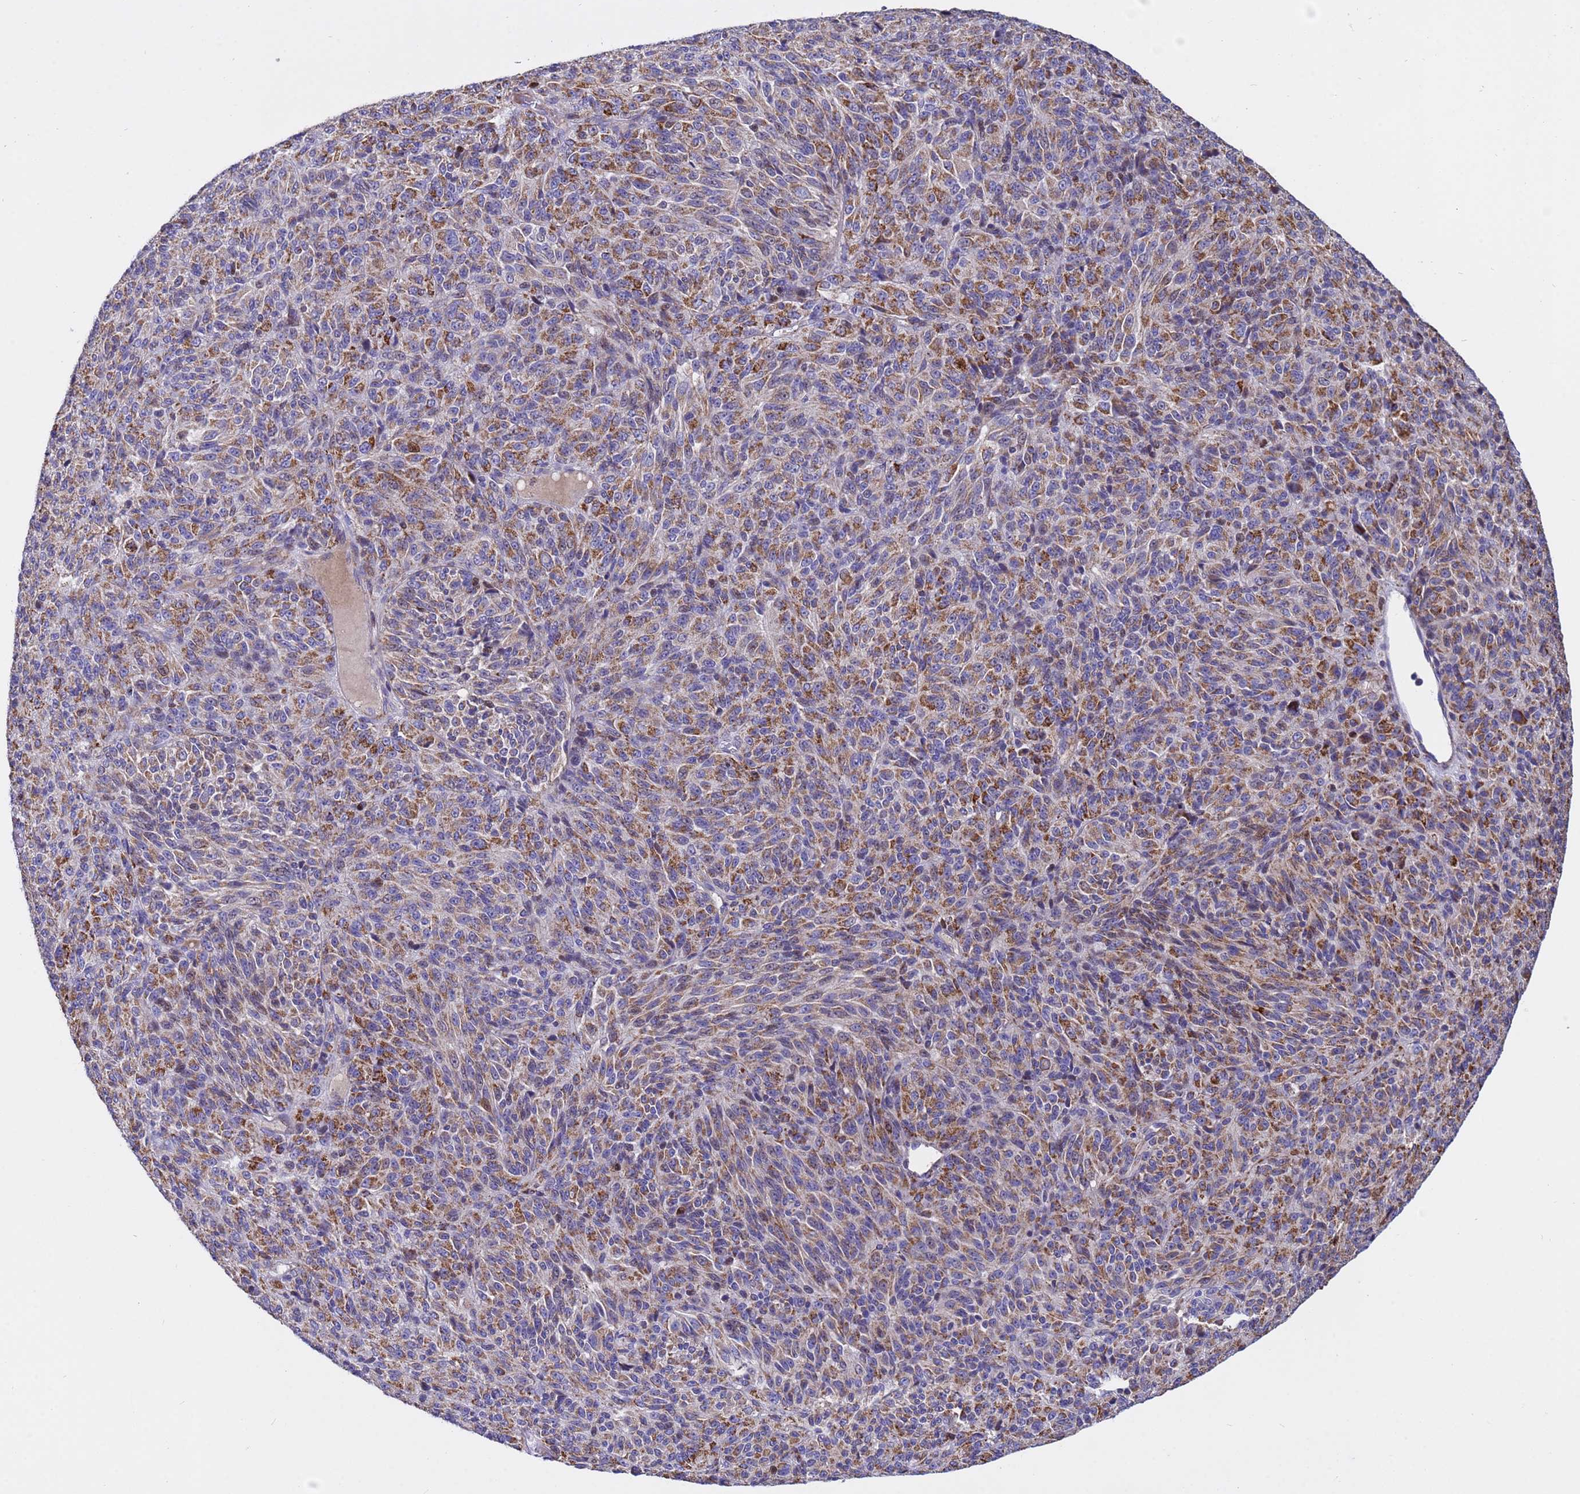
{"staining": {"intensity": "strong", "quantity": ">75%", "location": "cytoplasmic/membranous"}, "tissue": "melanoma", "cell_type": "Tumor cells", "image_type": "cancer", "snomed": [{"axis": "morphology", "description": "Malignant melanoma, Metastatic site"}, {"axis": "topography", "description": "Brain"}], "caption": "The immunohistochemical stain highlights strong cytoplasmic/membranous staining in tumor cells of melanoma tissue.", "gene": "TUBGCP3", "patient": {"sex": "female", "age": 56}}